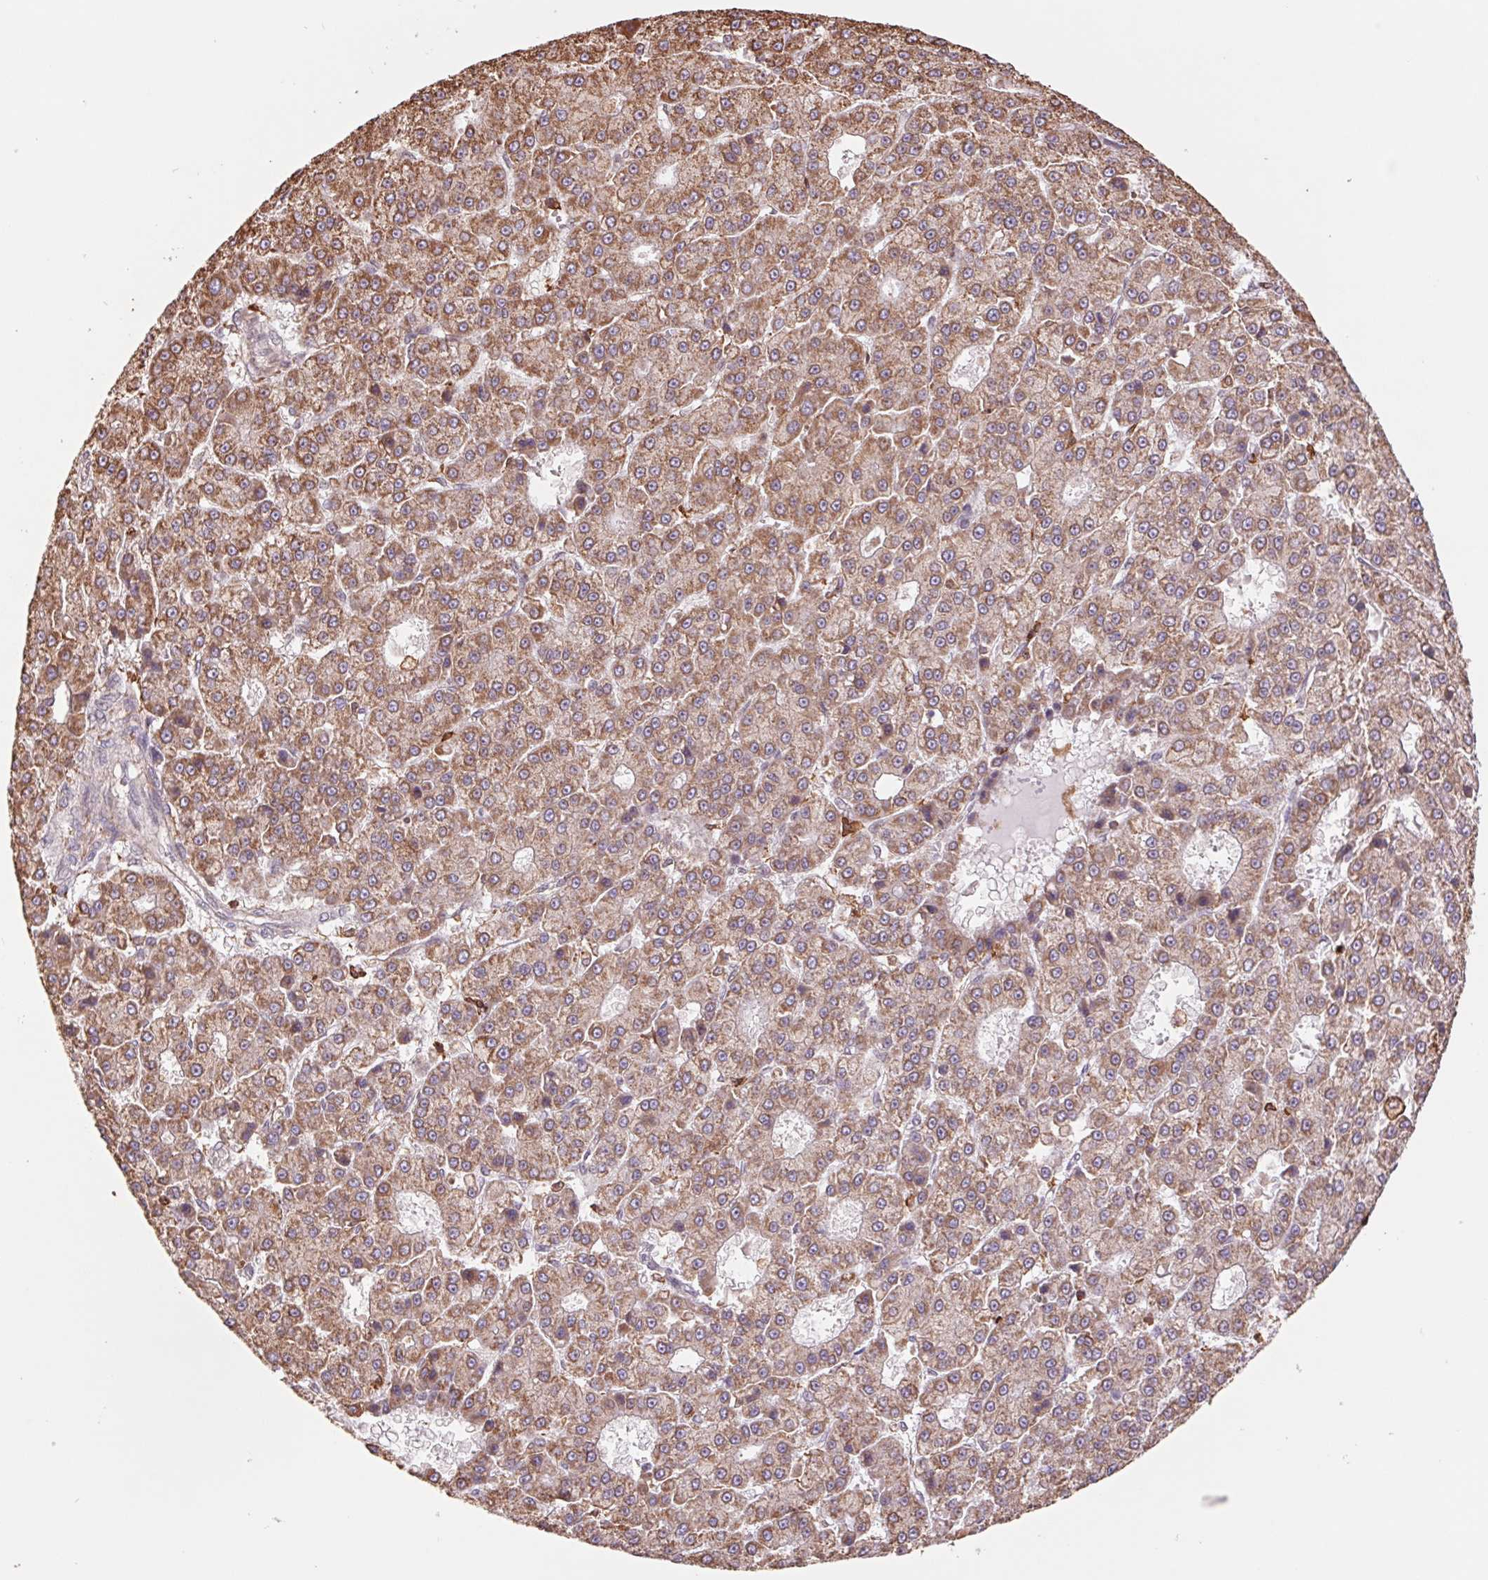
{"staining": {"intensity": "moderate", "quantity": ">75%", "location": "cytoplasmic/membranous"}, "tissue": "liver cancer", "cell_type": "Tumor cells", "image_type": "cancer", "snomed": [{"axis": "morphology", "description": "Carcinoma, Hepatocellular, NOS"}, {"axis": "topography", "description": "Liver"}], "caption": "Immunohistochemical staining of liver cancer demonstrates medium levels of moderate cytoplasmic/membranous protein expression in approximately >75% of tumor cells. The protein of interest is stained brown, and the nuclei are stained in blue (DAB (3,3'-diaminobenzidine) IHC with brightfield microscopy, high magnification).", "gene": "URM1", "patient": {"sex": "male", "age": 70}}